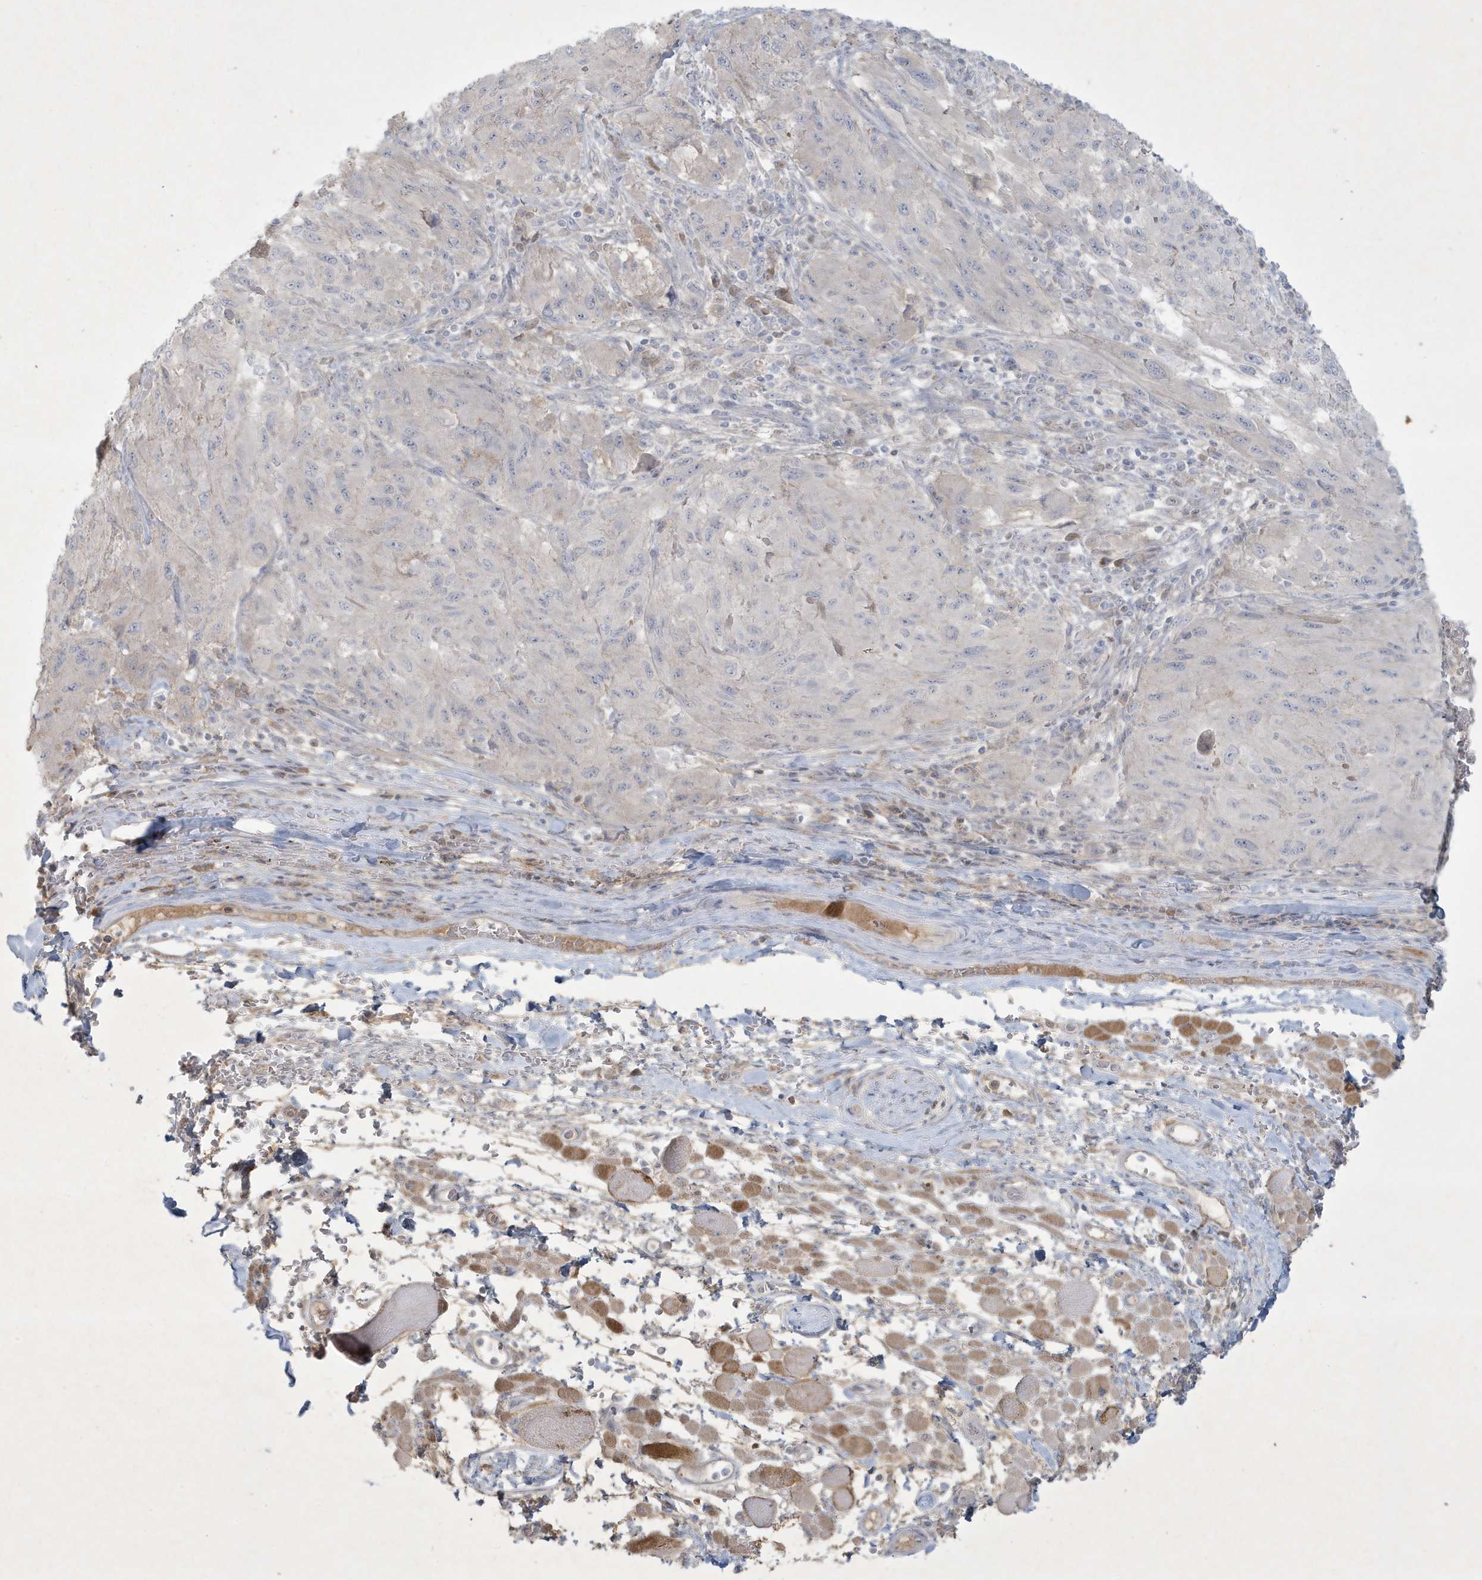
{"staining": {"intensity": "negative", "quantity": "none", "location": "none"}, "tissue": "melanoma", "cell_type": "Tumor cells", "image_type": "cancer", "snomed": [{"axis": "morphology", "description": "Malignant melanoma, NOS"}, {"axis": "topography", "description": "Skin"}], "caption": "There is no significant expression in tumor cells of malignant melanoma. The staining is performed using DAB brown chromogen with nuclei counter-stained in using hematoxylin.", "gene": "CCDC24", "patient": {"sex": "female", "age": 91}}